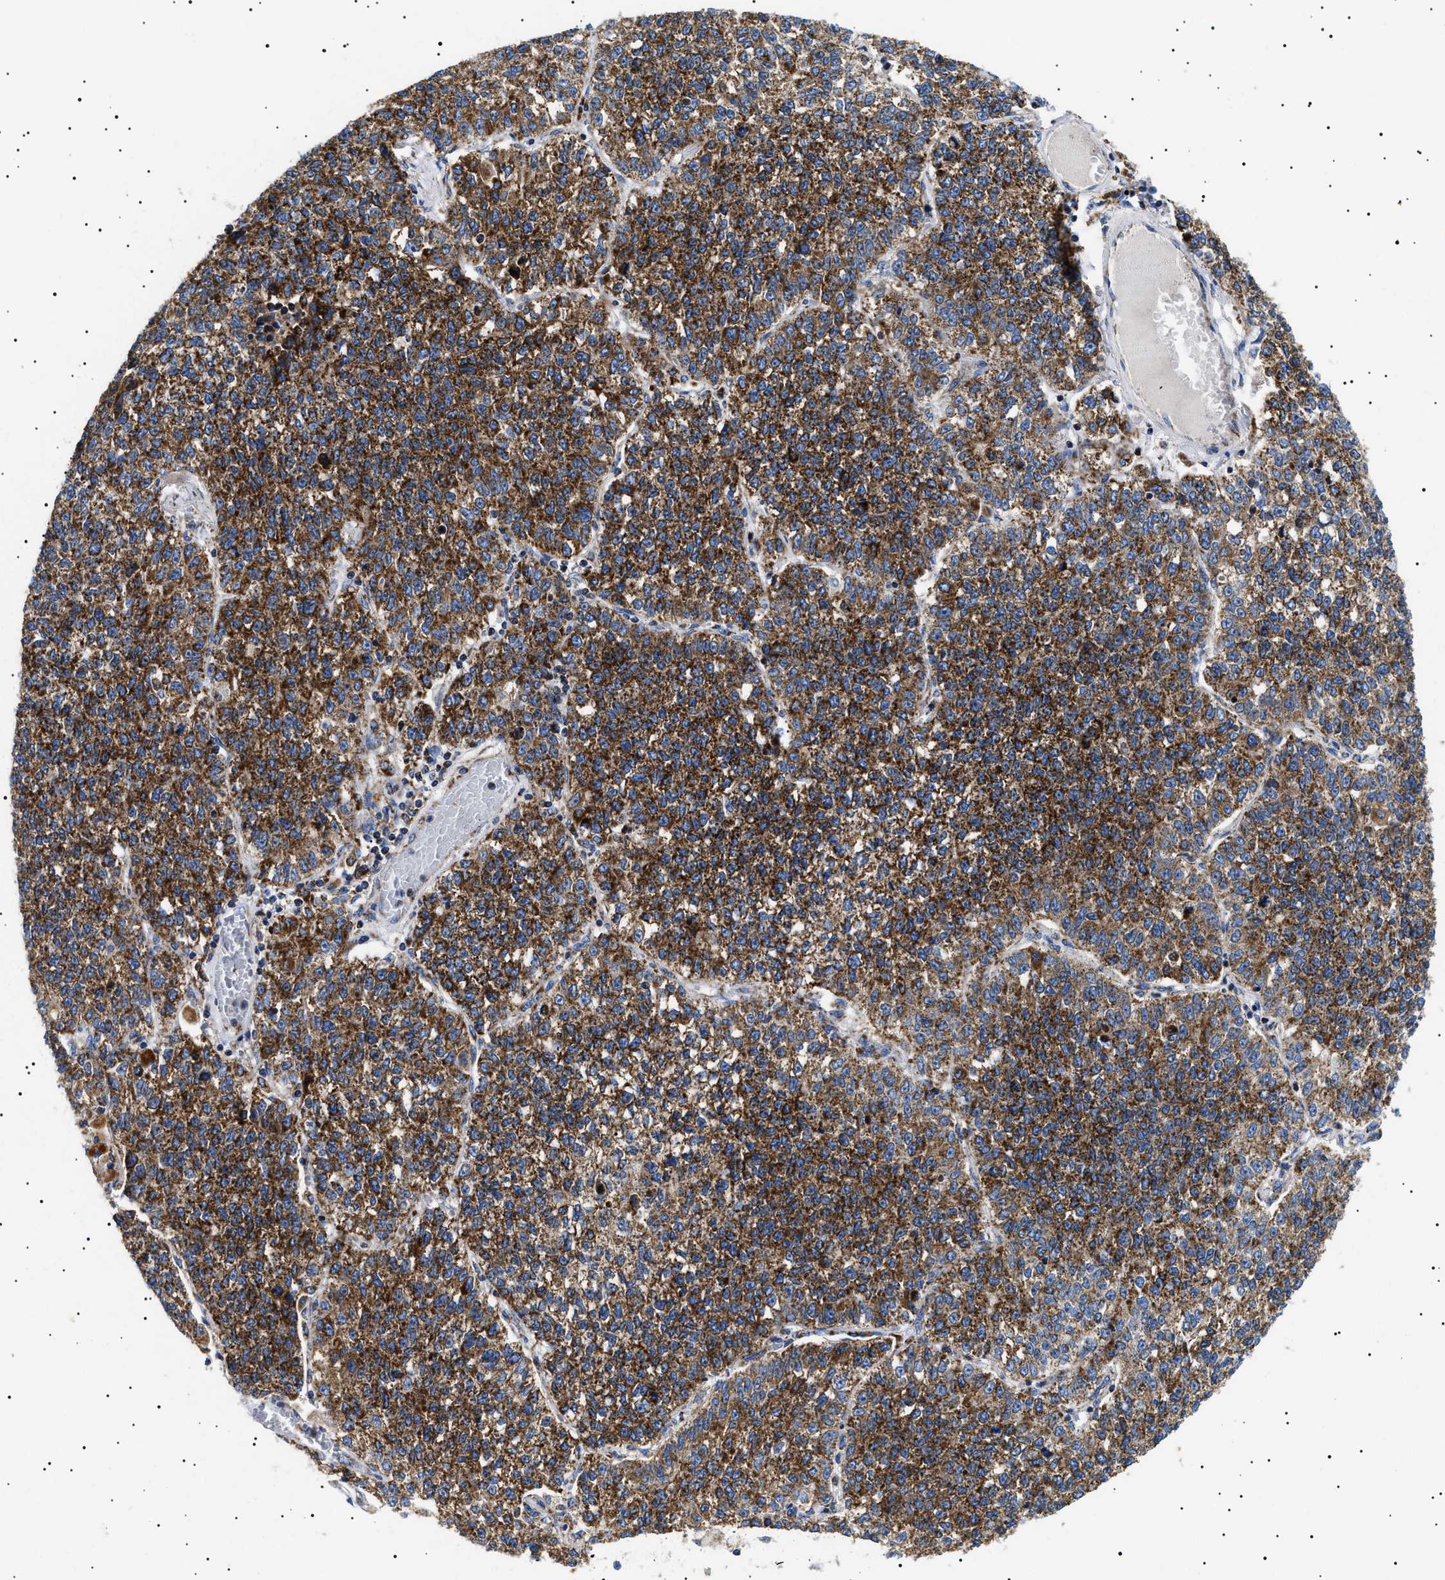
{"staining": {"intensity": "strong", "quantity": ">75%", "location": "cytoplasmic/membranous"}, "tissue": "lung cancer", "cell_type": "Tumor cells", "image_type": "cancer", "snomed": [{"axis": "morphology", "description": "Adenocarcinoma, NOS"}, {"axis": "topography", "description": "Lung"}], "caption": "The histopathology image shows staining of lung cancer (adenocarcinoma), revealing strong cytoplasmic/membranous protein staining (brown color) within tumor cells.", "gene": "CHRDL2", "patient": {"sex": "male", "age": 49}}